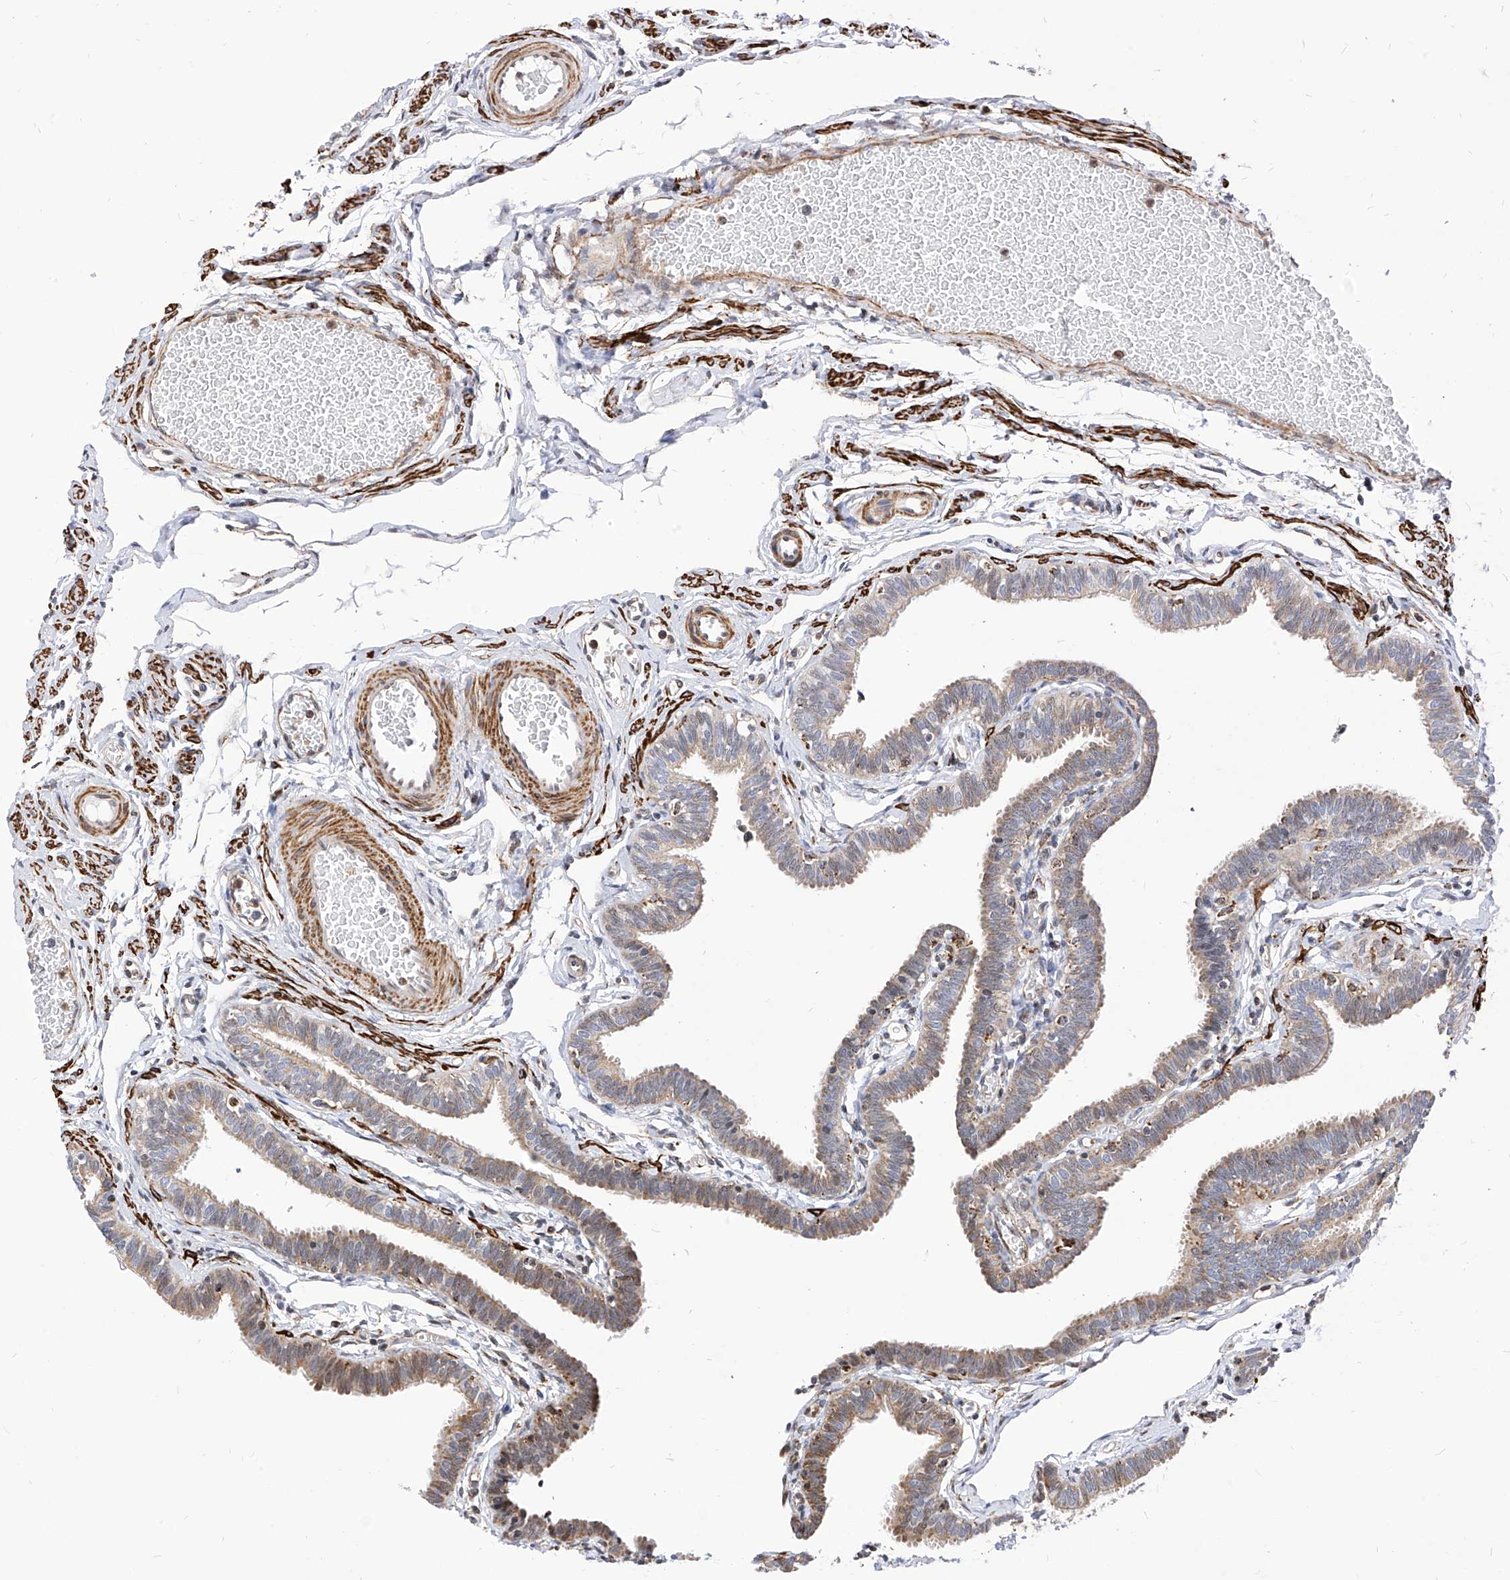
{"staining": {"intensity": "moderate", "quantity": "25%-75%", "location": "cytoplasmic/membranous"}, "tissue": "fallopian tube", "cell_type": "Glandular cells", "image_type": "normal", "snomed": [{"axis": "morphology", "description": "Normal tissue, NOS"}, {"axis": "topography", "description": "Fallopian tube"}, {"axis": "topography", "description": "Ovary"}], "caption": "Normal fallopian tube reveals moderate cytoplasmic/membranous staining in about 25%-75% of glandular cells.", "gene": "TTLL8", "patient": {"sex": "female", "age": 23}}